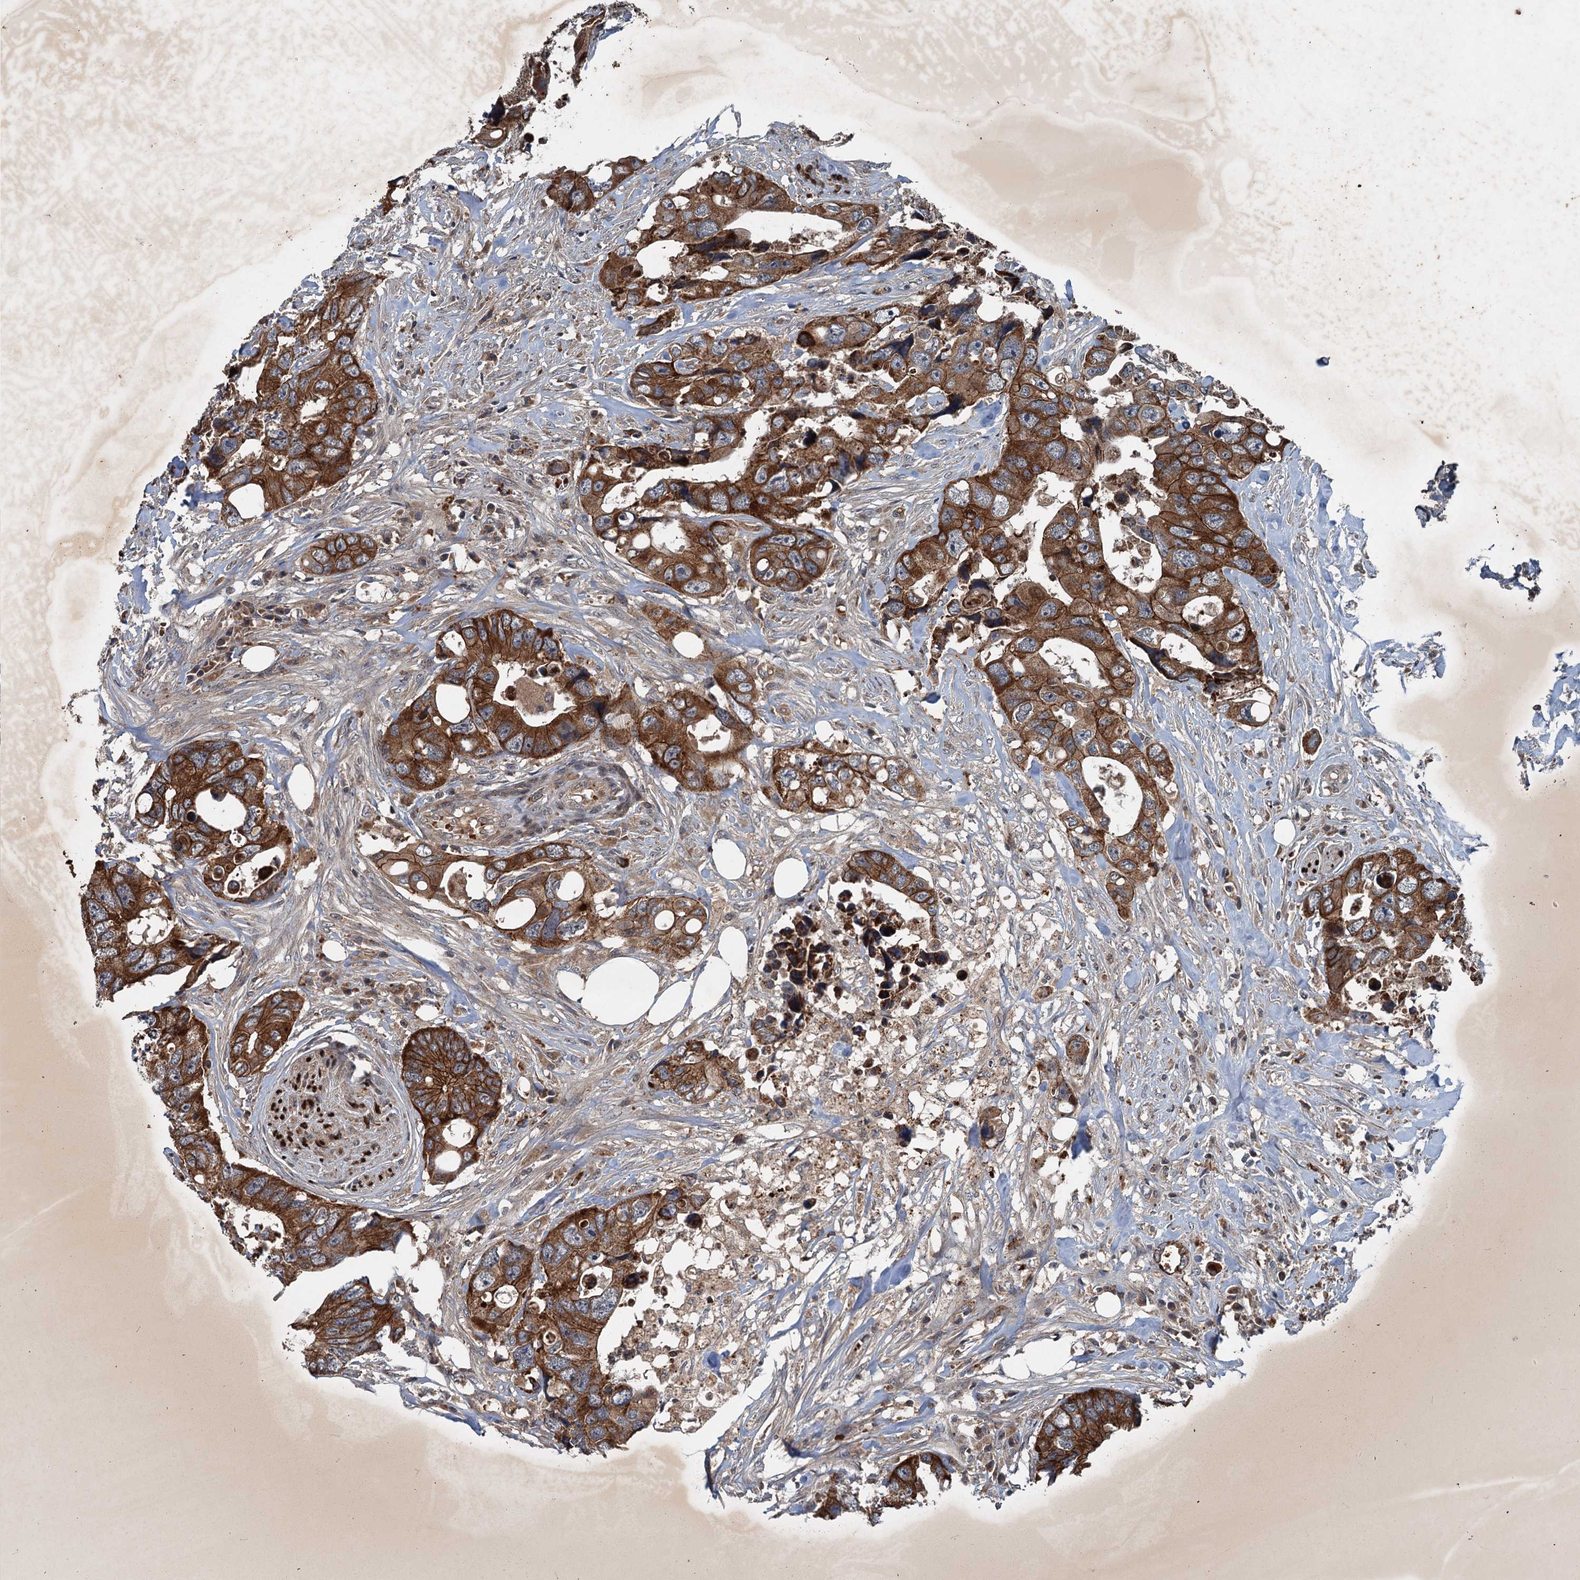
{"staining": {"intensity": "strong", "quantity": ">75%", "location": "cytoplasmic/membranous"}, "tissue": "colorectal cancer", "cell_type": "Tumor cells", "image_type": "cancer", "snomed": [{"axis": "morphology", "description": "Adenocarcinoma, NOS"}, {"axis": "topography", "description": "Rectum"}], "caption": "An immunohistochemistry (IHC) micrograph of tumor tissue is shown. Protein staining in brown highlights strong cytoplasmic/membranous positivity in colorectal cancer (adenocarcinoma) within tumor cells.", "gene": "N4BP2L2", "patient": {"sex": "male", "age": 57}}